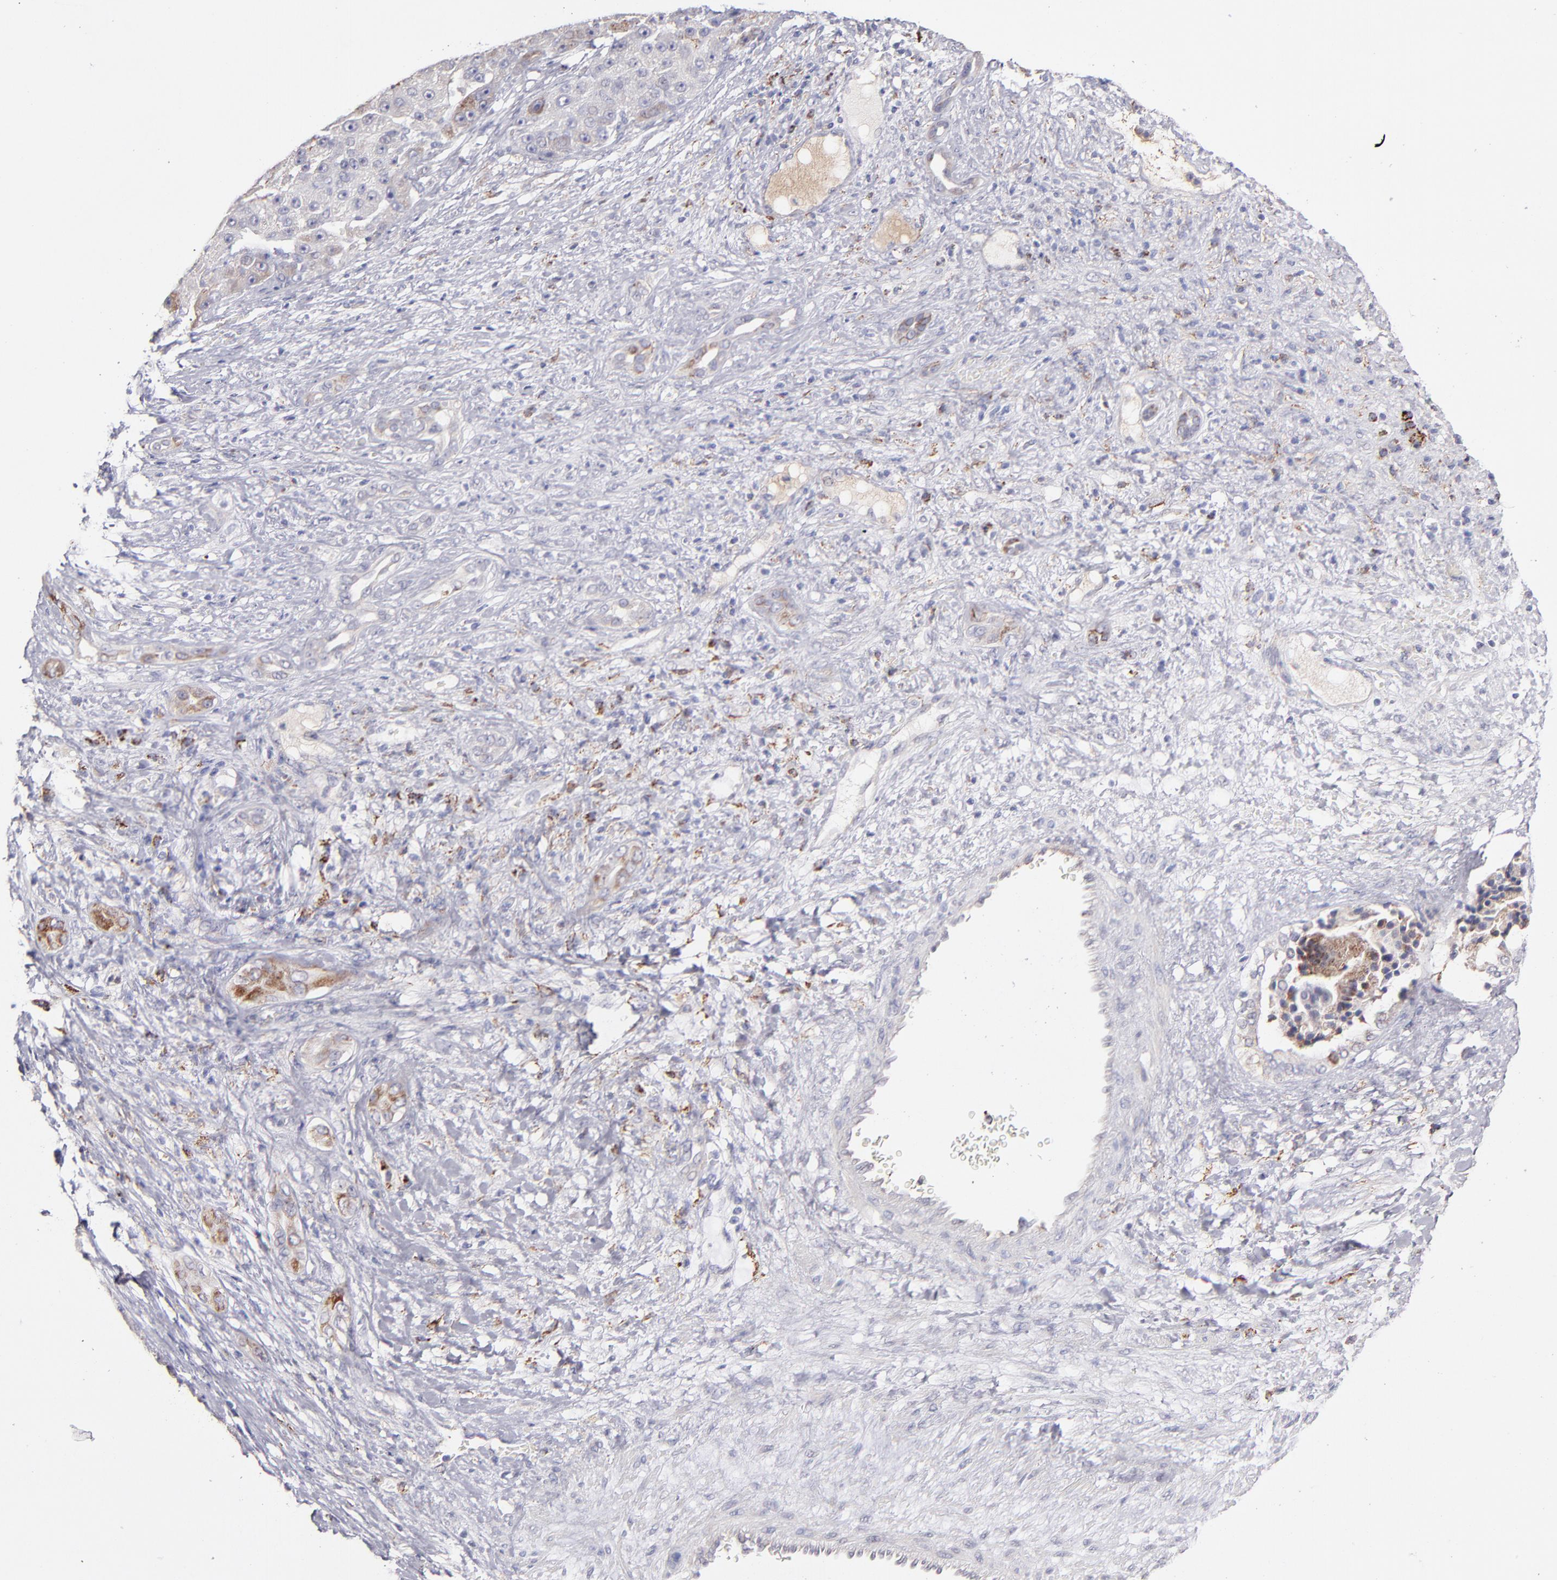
{"staining": {"intensity": "weak", "quantity": "<25%", "location": "cytoplasmic/membranous"}, "tissue": "liver cancer", "cell_type": "Tumor cells", "image_type": "cancer", "snomed": [{"axis": "morphology", "description": "Carcinoma, Hepatocellular, NOS"}, {"axis": "topography", "description": "Liver"}], "caption": "Immunohistochemistry (IHC) image of neoplastic tissue: liver cancer stained with DAB reveals no significant protein positivity in tumor cells.", "gene": "GLDC", "patient": {"sex": "male", "age": 76}}